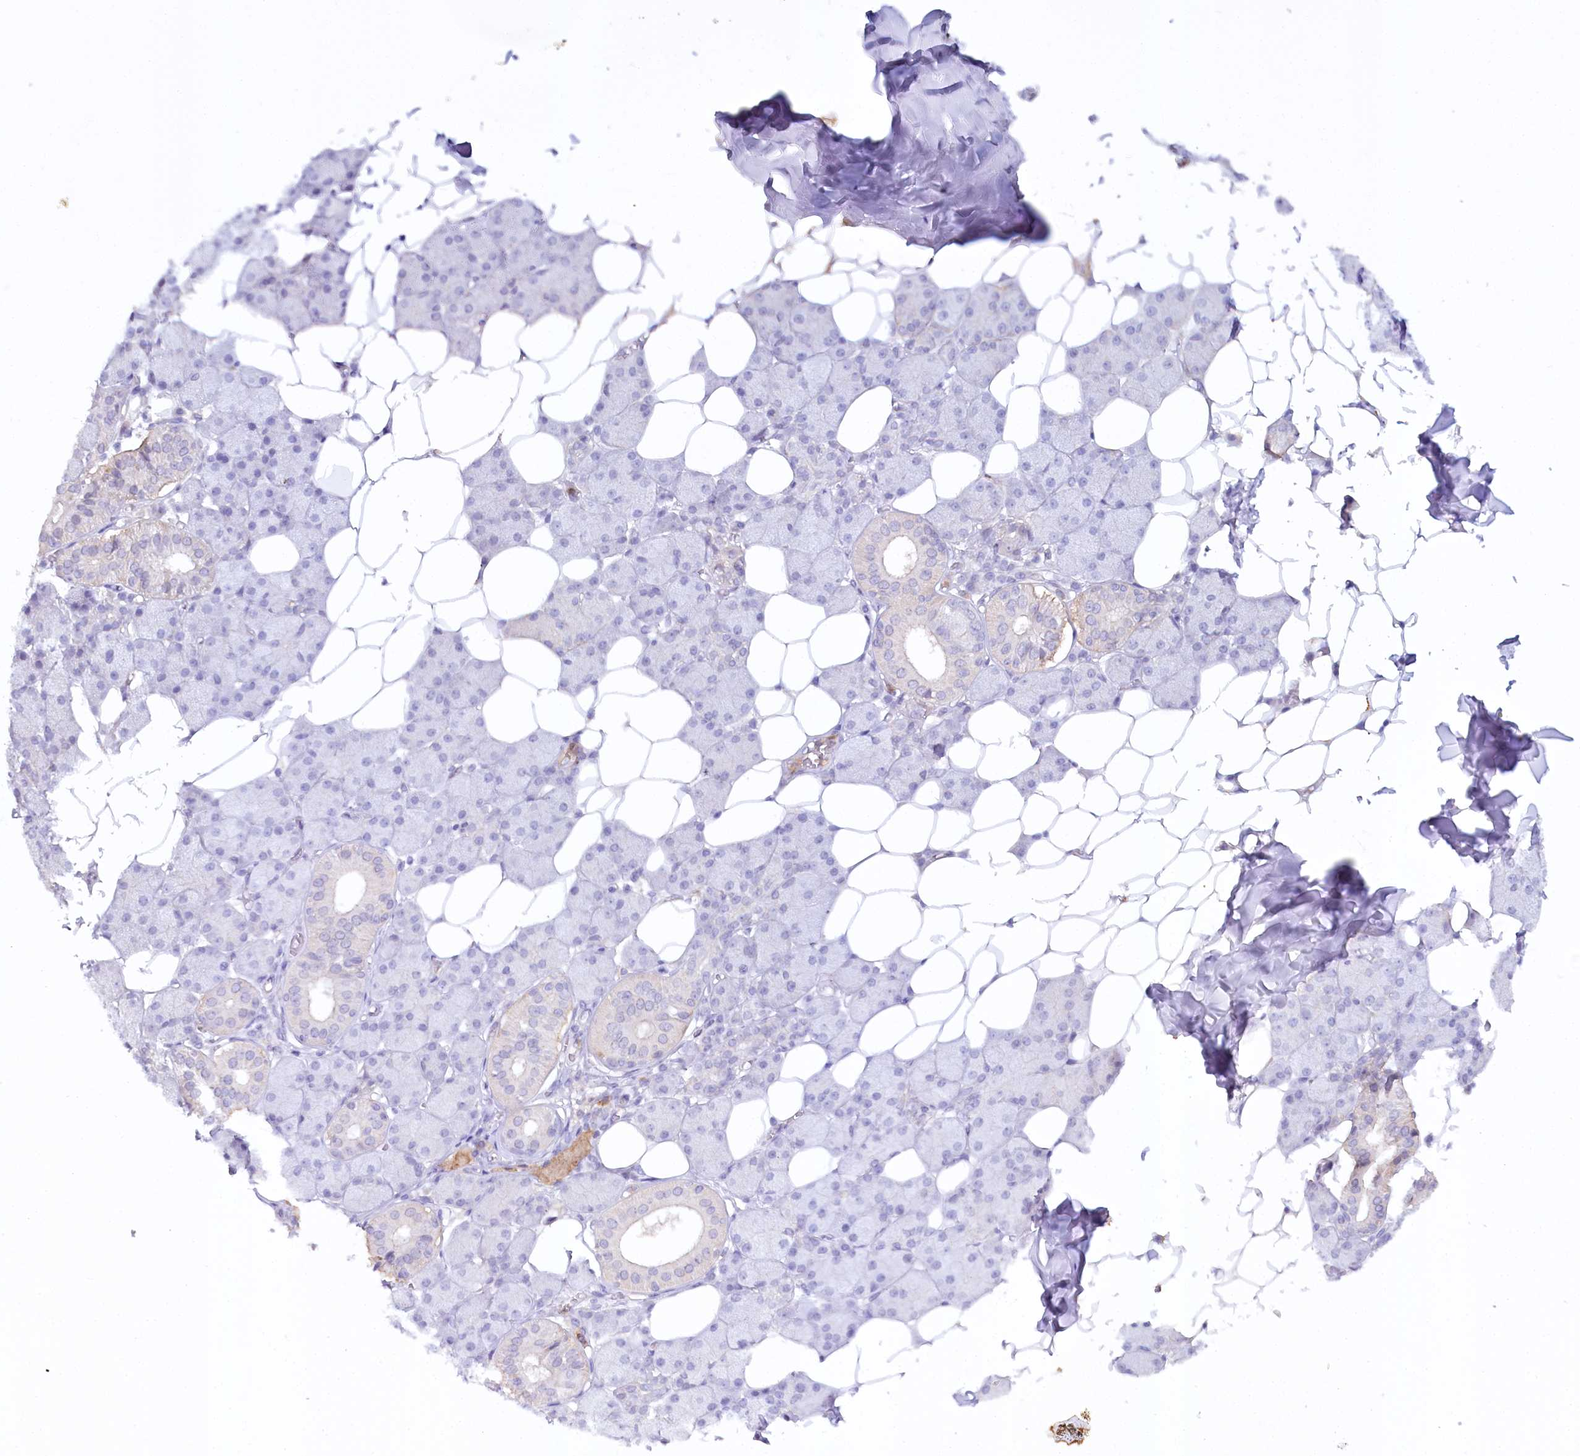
{"staining": {"intensity": "weak", "quantity": "<25%", "location": "cytoplasmic/membranous"}, "tissue": "salivary gland", "cell_type": "Glandular cells", "image_type": "normal", "snomed": [{"axis": "morphology", "description": "Normal tissue, NOS"}, {"axis": "topography", "description": "Salivary gland"}], "caption": "Glandular cells show no significant positivity in unremarkable salivary gland. Nuclei are stained in blue.", "gene": "ALDH3B1", "patient": {"sex": "female", "age": 33}}